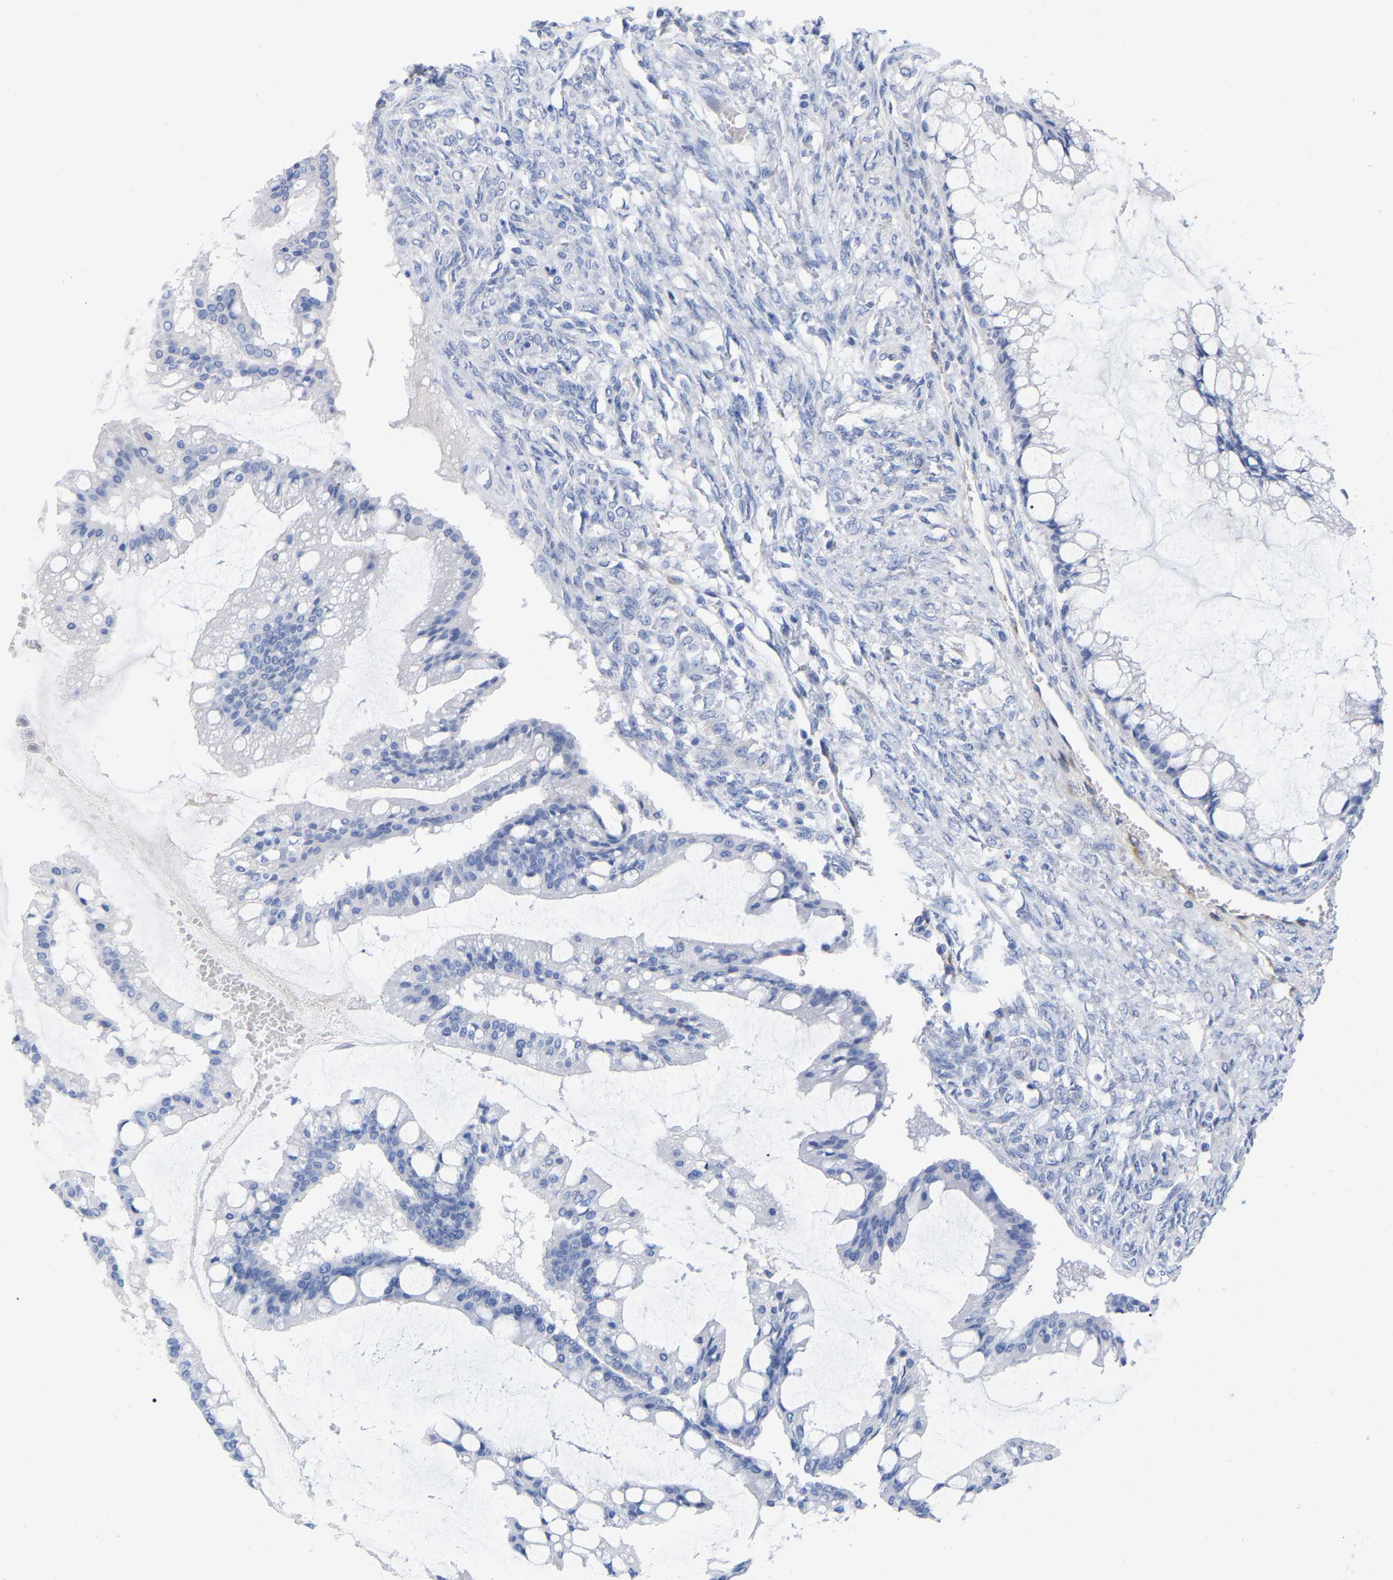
{"staining": {"intensity": "negative", "quantity": "none", "location": "none"}, "tissue": "ovarian cancer", "cell_type": "Tumor cells", "image_type": "cancer", "snomed": [{"axis": "morphology", "description": "Cystadenocarcinoma, mucinous, NOS"}, {"axis": "topography", "description": "Ovary"}], "caption": "Immunohistochemistry of ovarian cancer (mucinous cystadenocarcinoma) displays no staining in tumor cells.", "gene": "HAPLN1", "patient": {"sex": "female", "age": 73}}